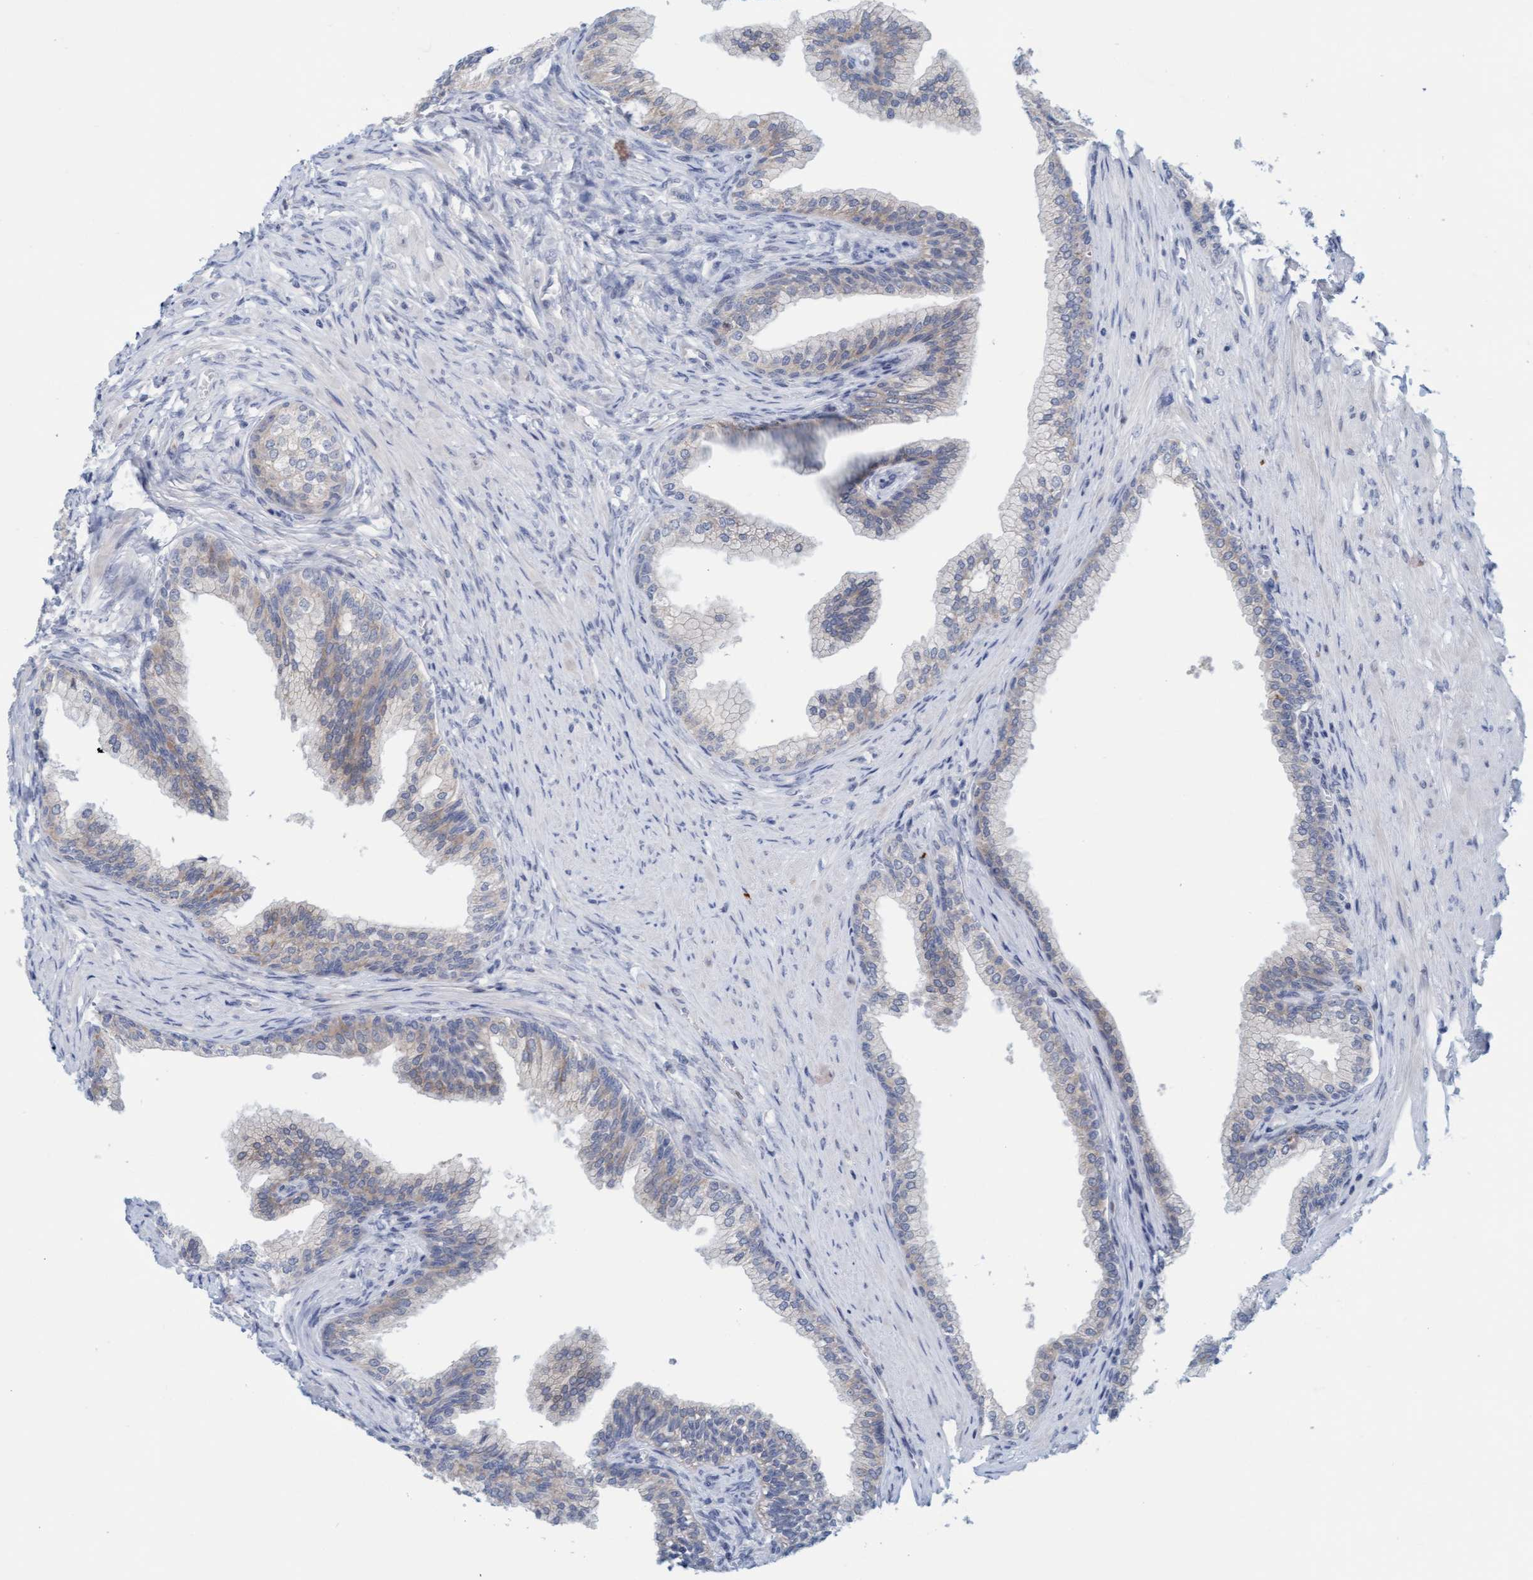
{"staining": {"intensity": "weak", "quantity": "25%-75%", "location": "cytoplasmic/membranous"}, "tissue": "prostate", "cell_type": "Glandular cells", "image_type": "normal", "snomed": [{"axis": "morphology", "description": "Normal tissue, NOS"}, {"axis": "morphology", "description": "Urothelial carcinoma, Low grade"}, {"axis": "topography", "description": "Urinary bladder"}, {"axis": "topography", "description": "Prostate"}], "caption": "Glandular cells reveal low levels of weak cytoplasmic/membranous positivity in about 25%-75% of cells in benign prostate.", "gene": "CPA3", "patient": {"sex": "male", "age": 60}}